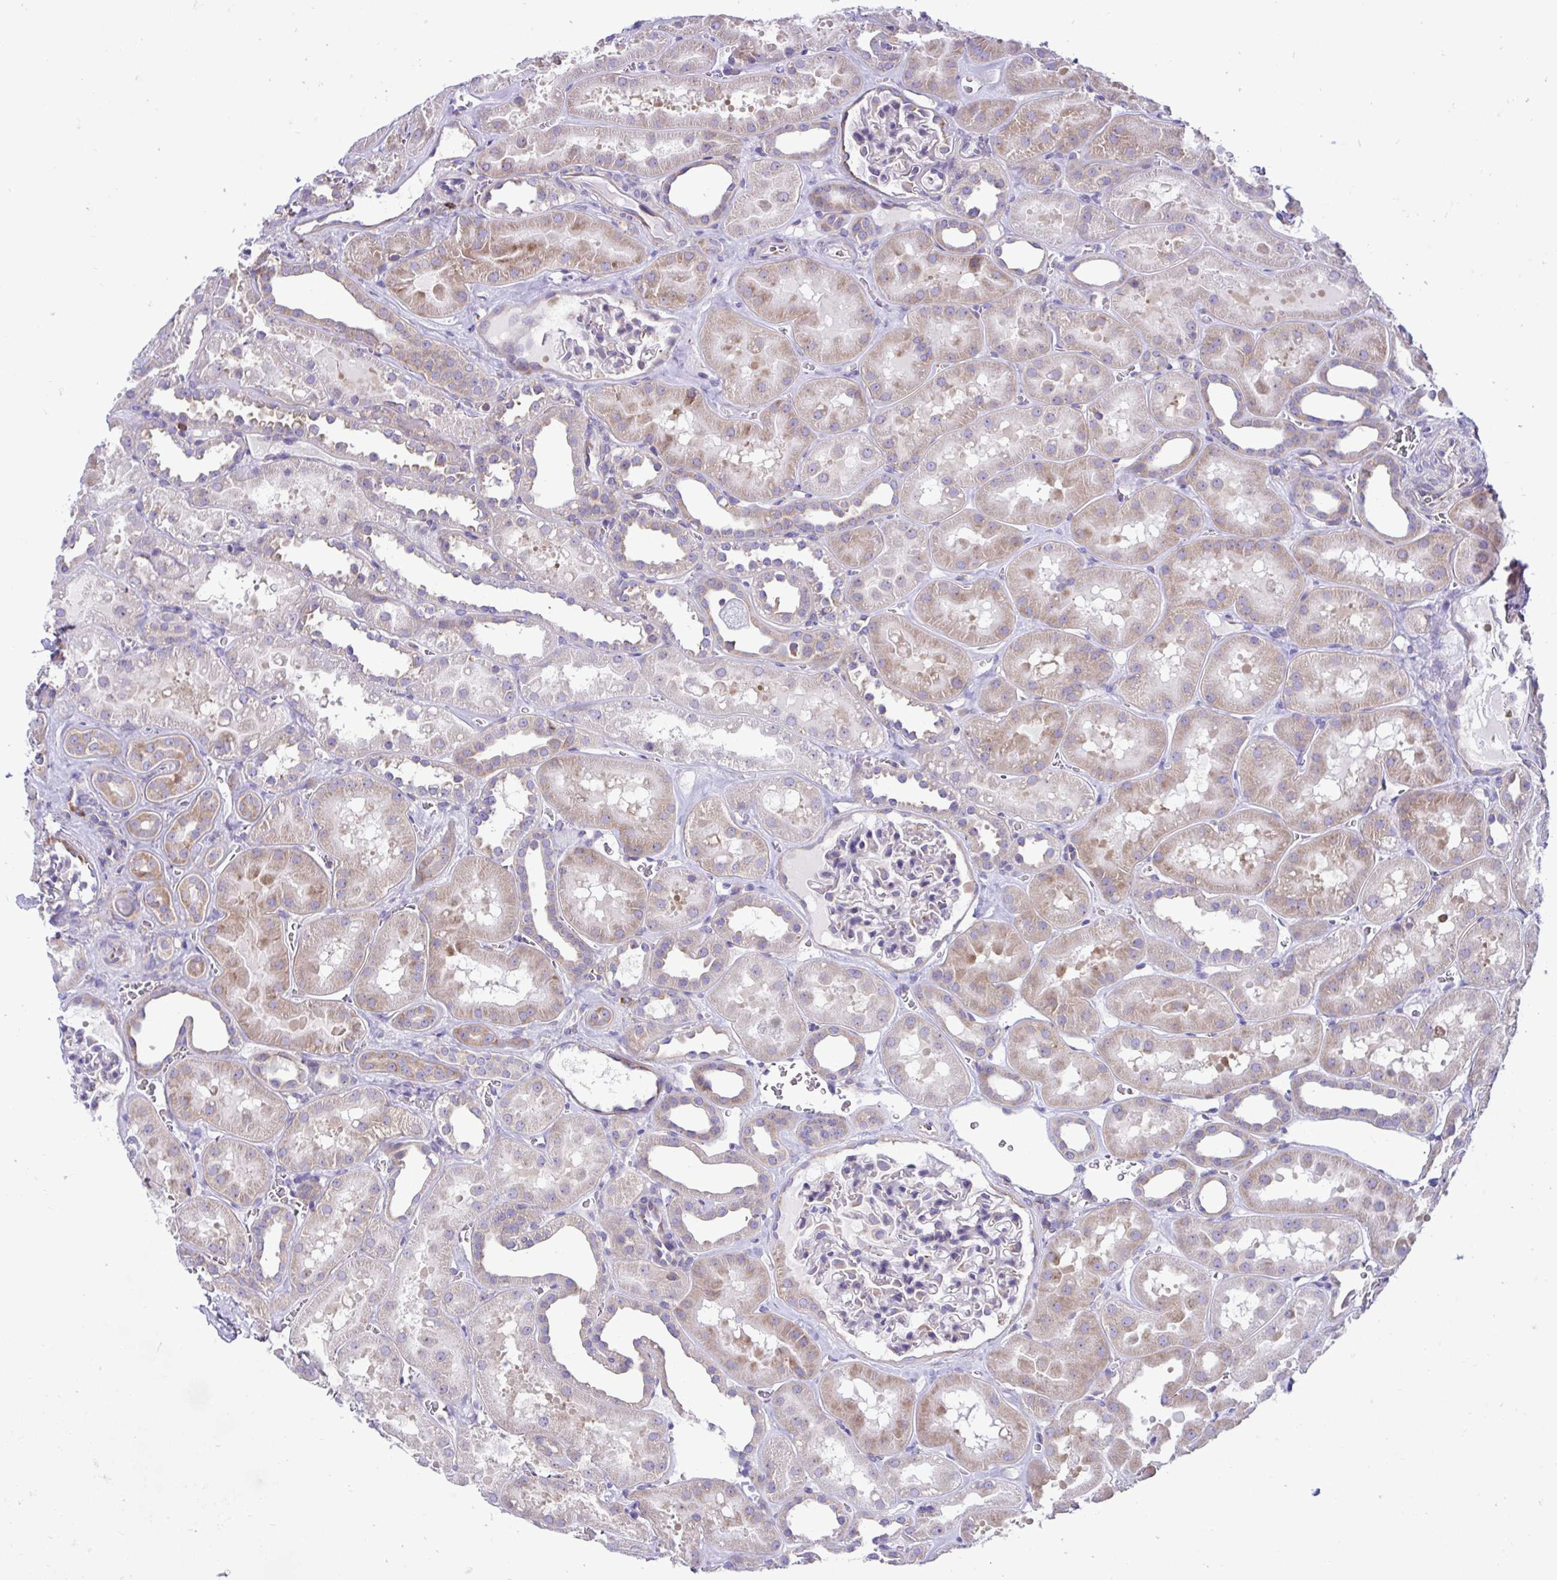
{"staining": {"intensity": "moderate", "quantity": "<25%", "location": "cytoplasmic/membranous"}, "tissue": "kidney", "cell_type": "Cells in glomeruli", "image_type": "normal", "snomed": [{"axis": "morphology", "description": "Normal tissue, NOS"}, {"axis": "topography", "description": "Kidney"}], "caption": "Immunohistochemical staining of unremarkable kidney demonstrates moderate cytoplasmic/membranous protein positivity in approximately <25% of cells in glomeruli. (Stains: DAB (3,3'-diaminobenzidine) in brown, nuclei in blue, Microscopy: brightfield microscopy at high magnification).", "gene": "RPL7", "patient": {"sex": "female", "age": 41}}